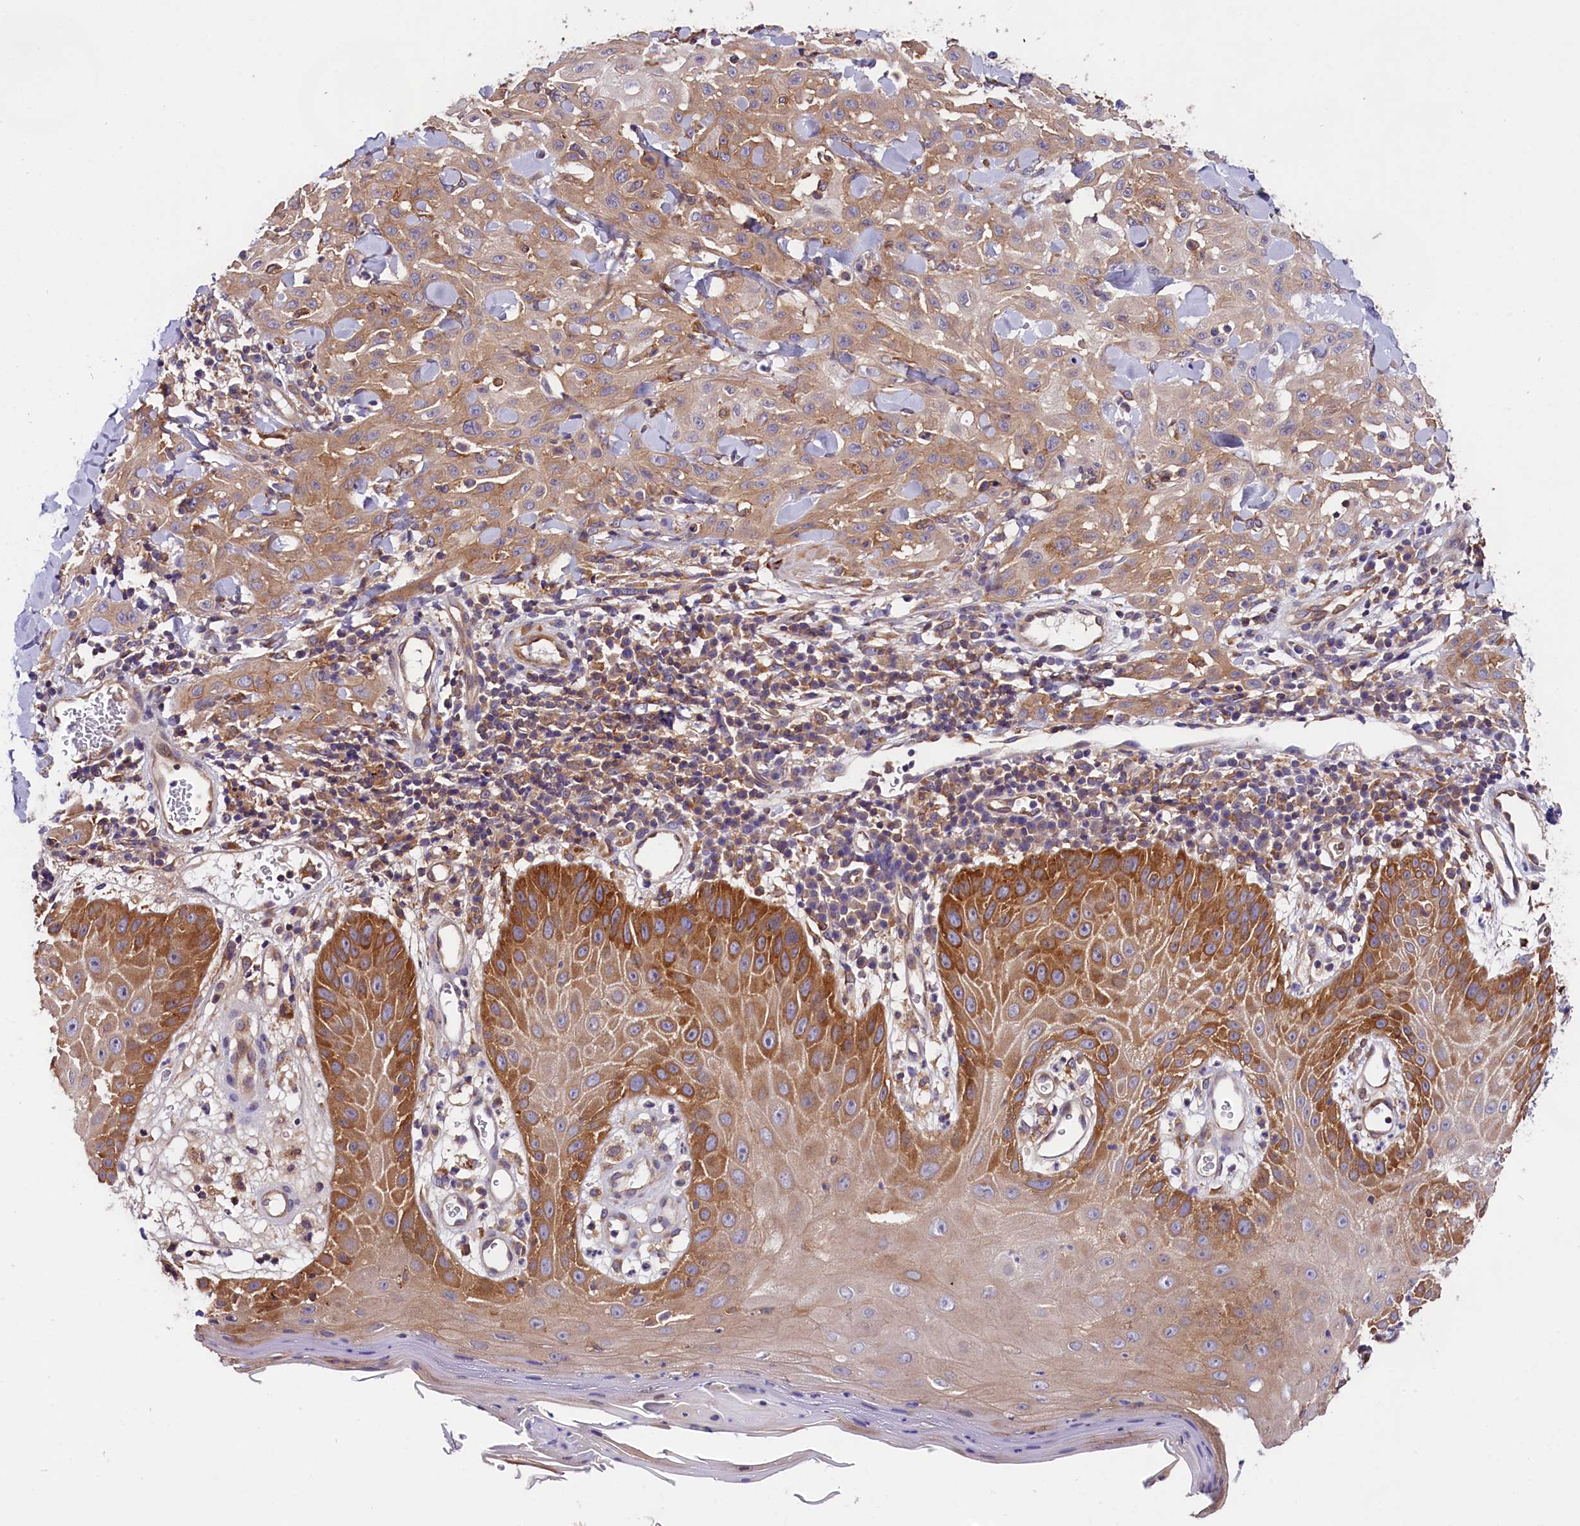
{"staining": {"intensity": "moderate", "quantity": ">75%", "location": "cytoplasmic/membranous"}, "tissue": "skin cancer", "cell_type": "Tumor cells", "image_type": "cancer", "snomed": [{"axis": "morphology", "description": "Squamous cell carcinoma, NOS"}, {"axis": "topography", "description": "Skin"}], "caption": "High-magnification brightfield microscopy of skin cancer (squamous cell carcinoma) stained with DAB (3,3'-diaminobenzidine) (brown) and counterstained with hematoxylin (blue). tumor cells exhibit moderate cytoplasmic/membranous staining is identified in about>75% of cells. (IHC, brightfield microscopy, high magnification).", "gene": "OAS3", "patient": {"sex": "male", "age": 24}}